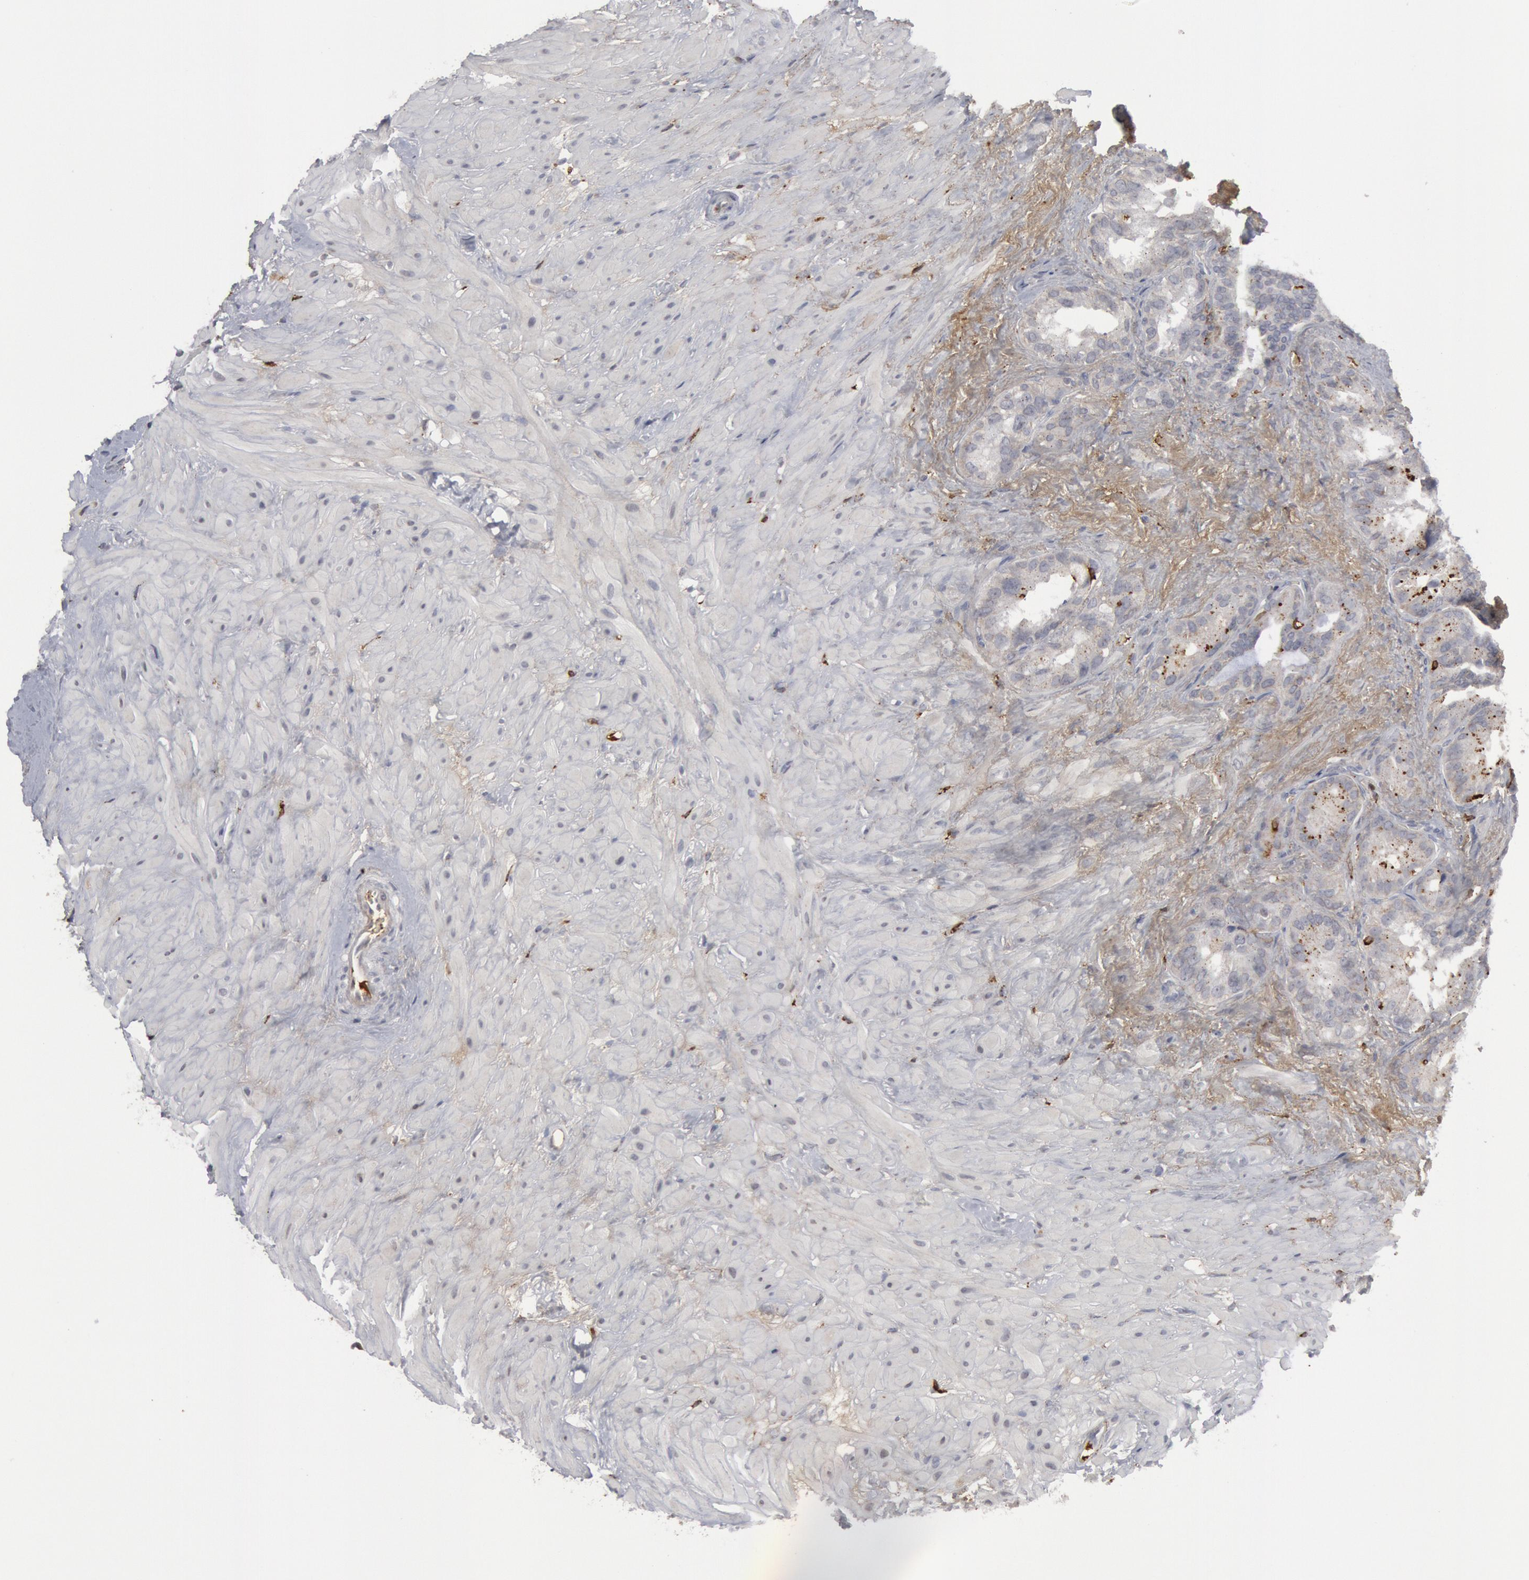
{"staining": {"intensity": "negative", "quantity": "none", "location": "none"}, "tissue": "seminal vesicle", "cell_type": "Glandular cells", "image_type": "normal", "snomed": [{"axis": "morphology", "description": "Normal tissue, NOS"}, {"axis": "topography", "description": "Prostate"}, {"axis": "topography", "description": "Seminal veicle"}], "caption": "Immunohistochemistry (IHC) of normal seminal vesicle shows no expression in glandular cells. (Stains: DAB IHC with hematoxylin counter stain, Microscopy: brightfield microscopy at high magnification).", "gene": "C1QC", "patient": {"sex": "male", "age": 63}}